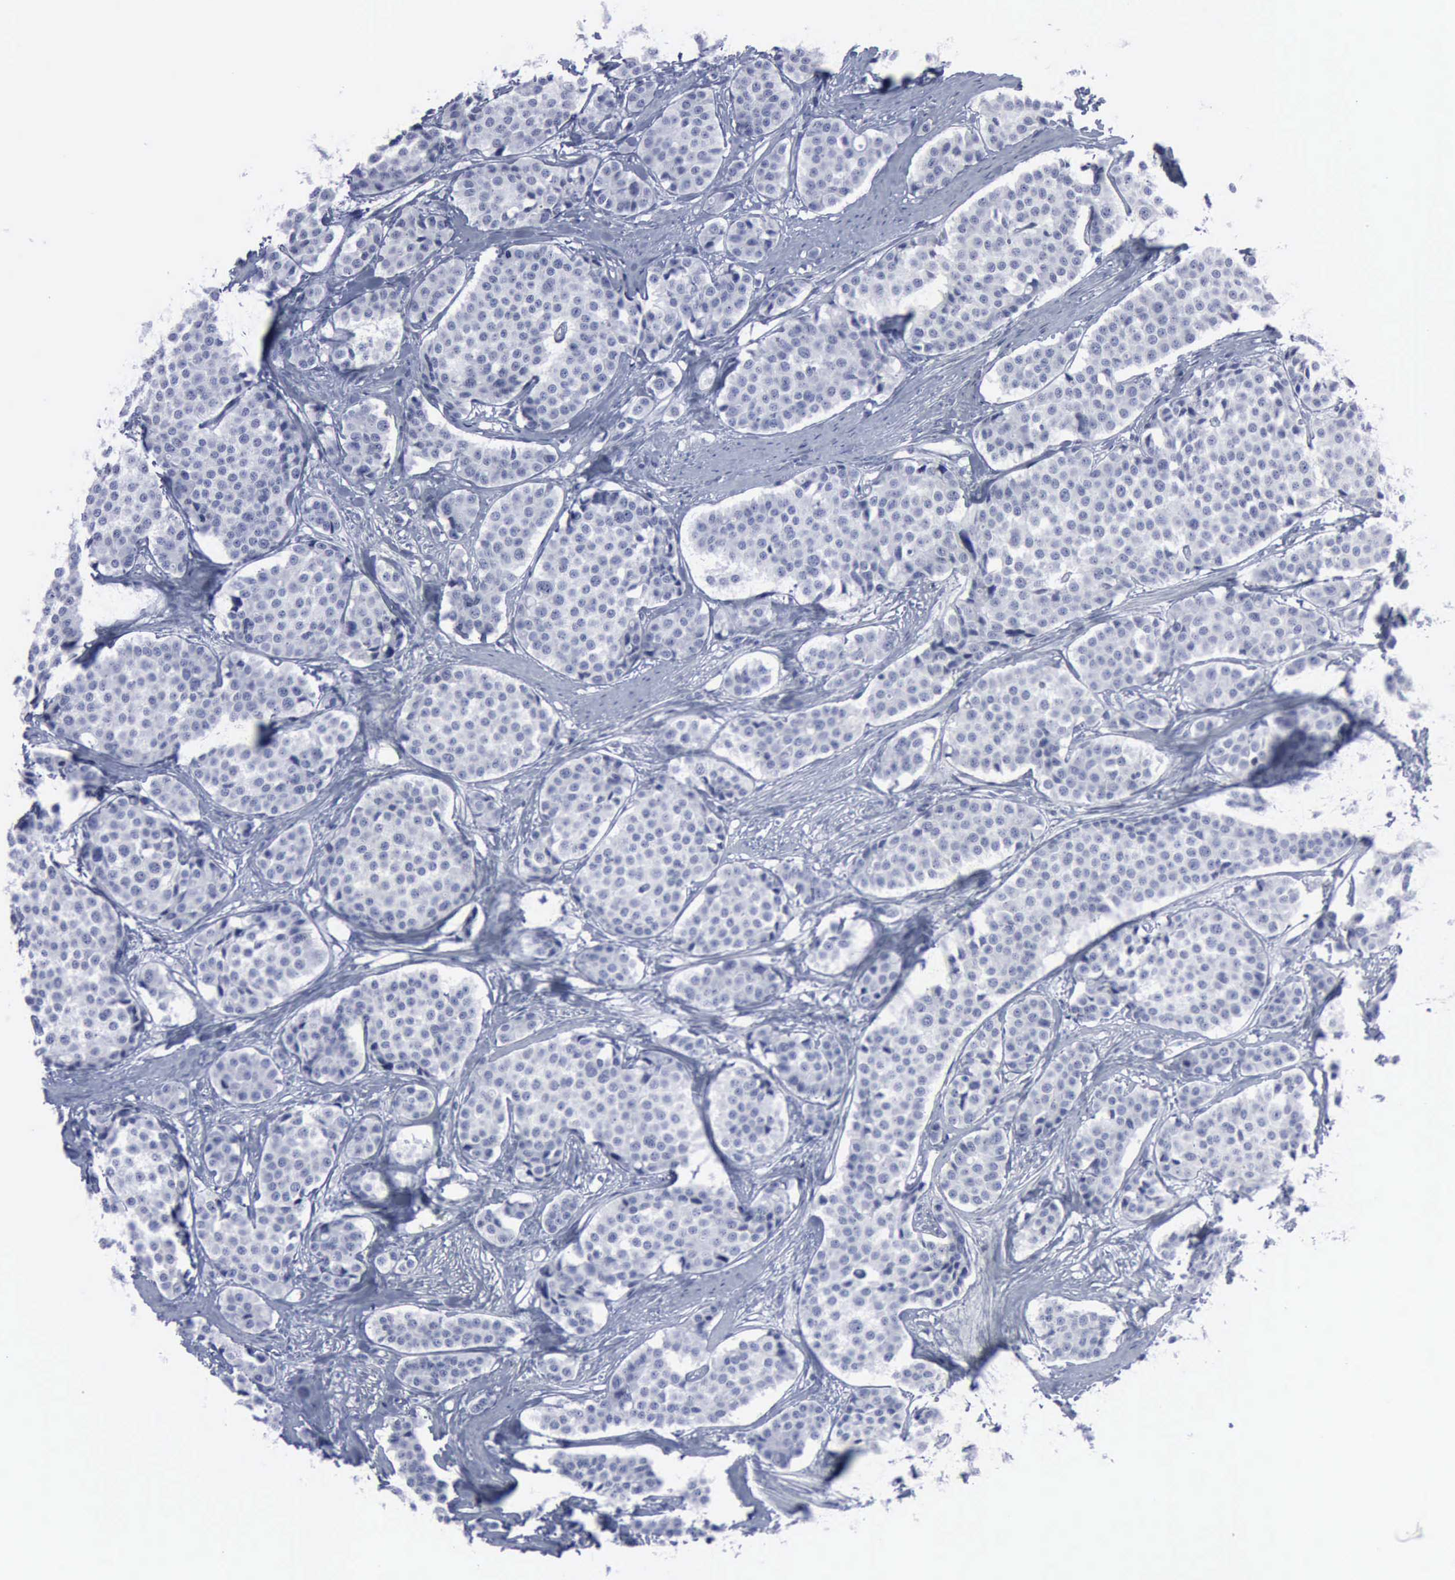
{"staining": {"intensity": "negative", "quantity": "none", "location": "none"}, "tissue": "carcinoid", "cell_type": "Tumor cells", "image_type": "cancer", "snomed": [{"axis": "morphology", "description": "Carcinoid, malignant, NOS"}, {"axis": "topography", "description": "Small intestine"}], "caption": "This is an immunohistochemistry (IHC) micrograph of carcinoid. There is no expression in tumor cells.", "gene": "VCAM1", "patient": {"sex": "male", "age": 60}}